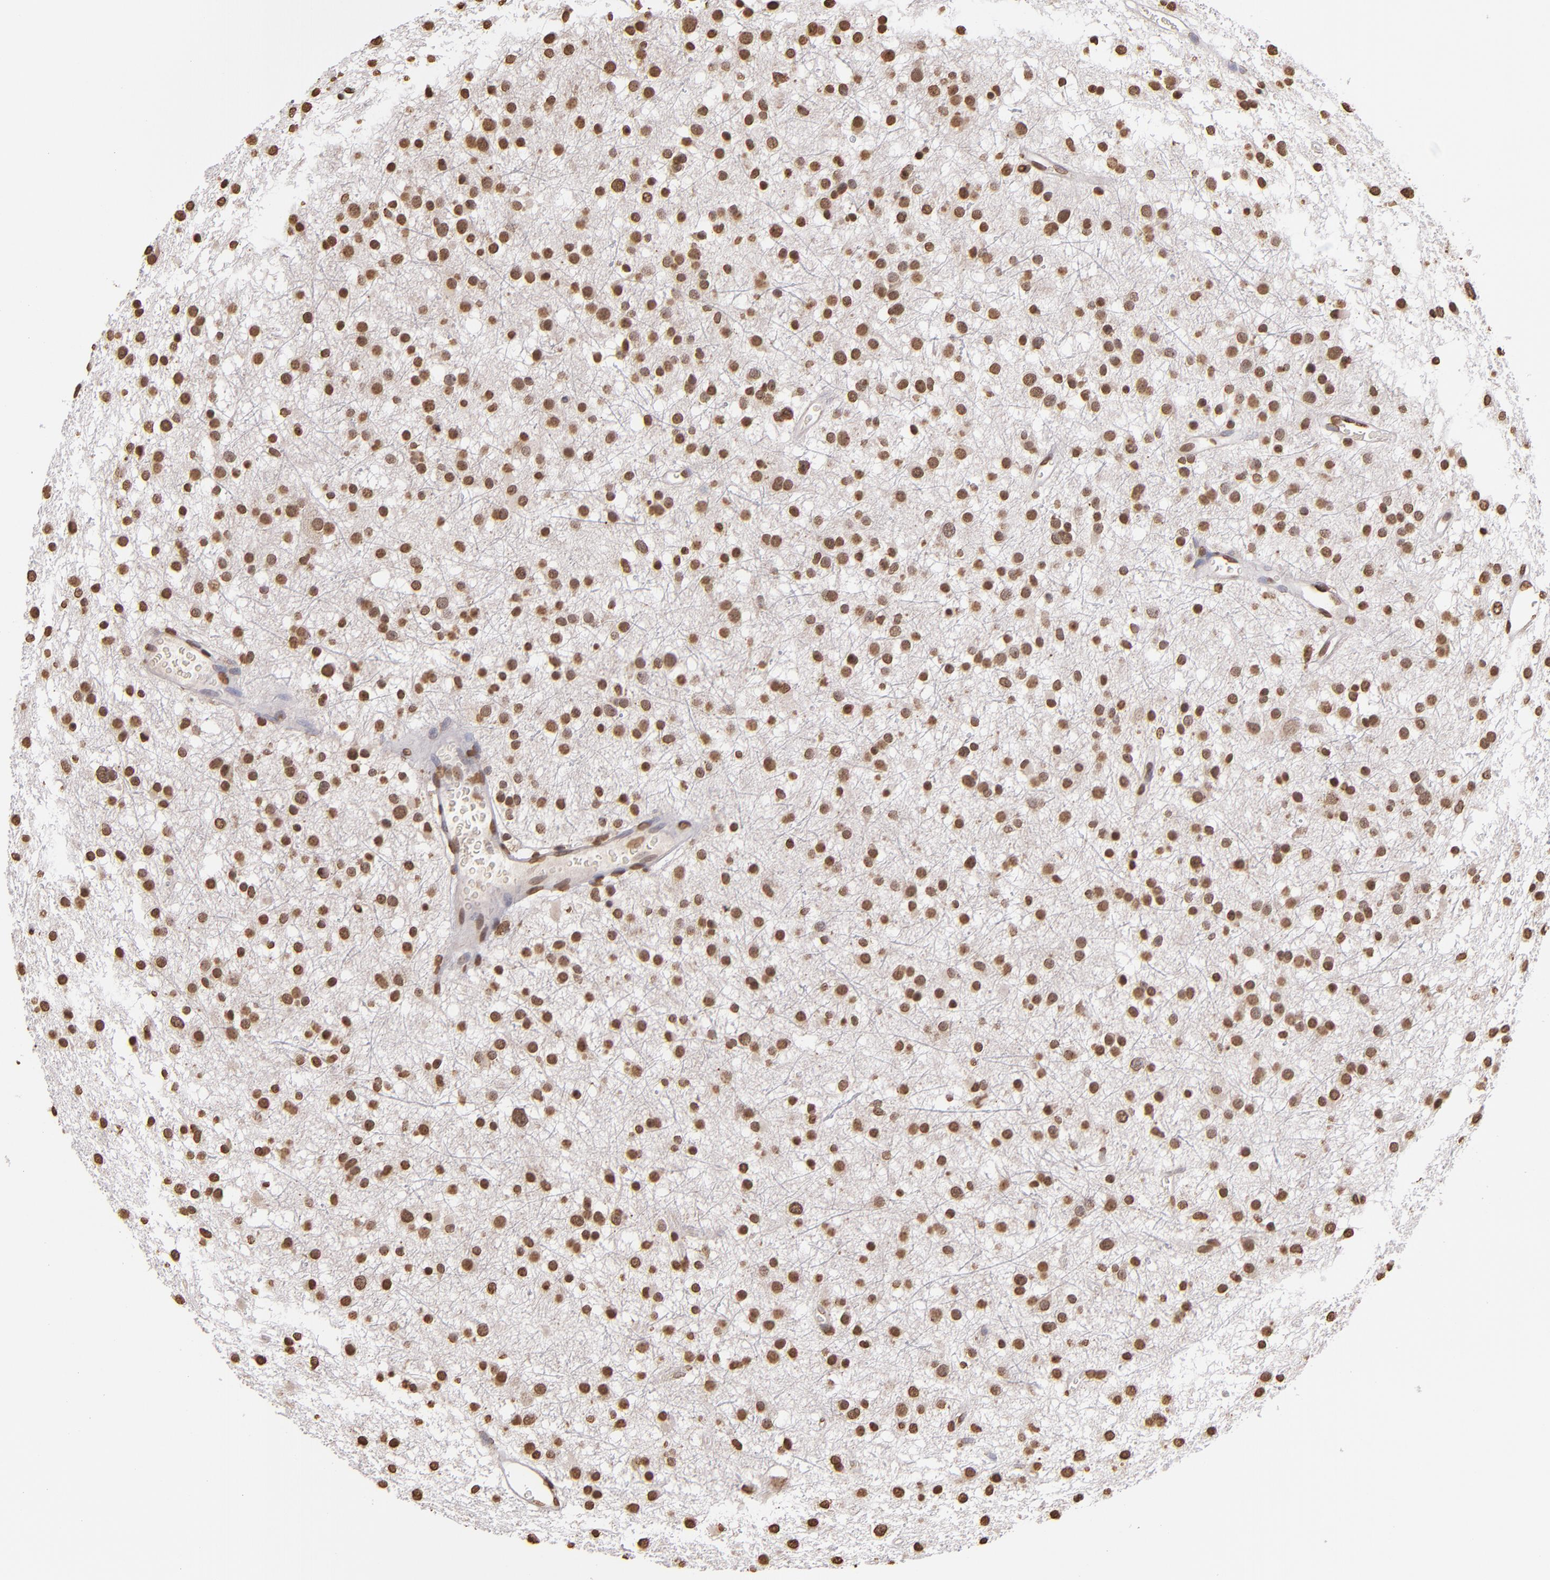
{"staining": {"intensity": "moderate", "quantity": ">75%", "location": "nuclear"}, "tissue": "glioma", "cell_type": "Tumor cells", "image_type": "cancer", "snomed": [{"axis": "morphology", "description": "Glioma, malignant, Low grade"}, {"axis": "topography", "description": "Brain"}], "caption": "Glioma stained with immunohistochemistry exhibits moderate nuclear positivity in about >75% of tumor cells.", "gene": "LBX1", "patient": {"sex": "female", "age": 36}}